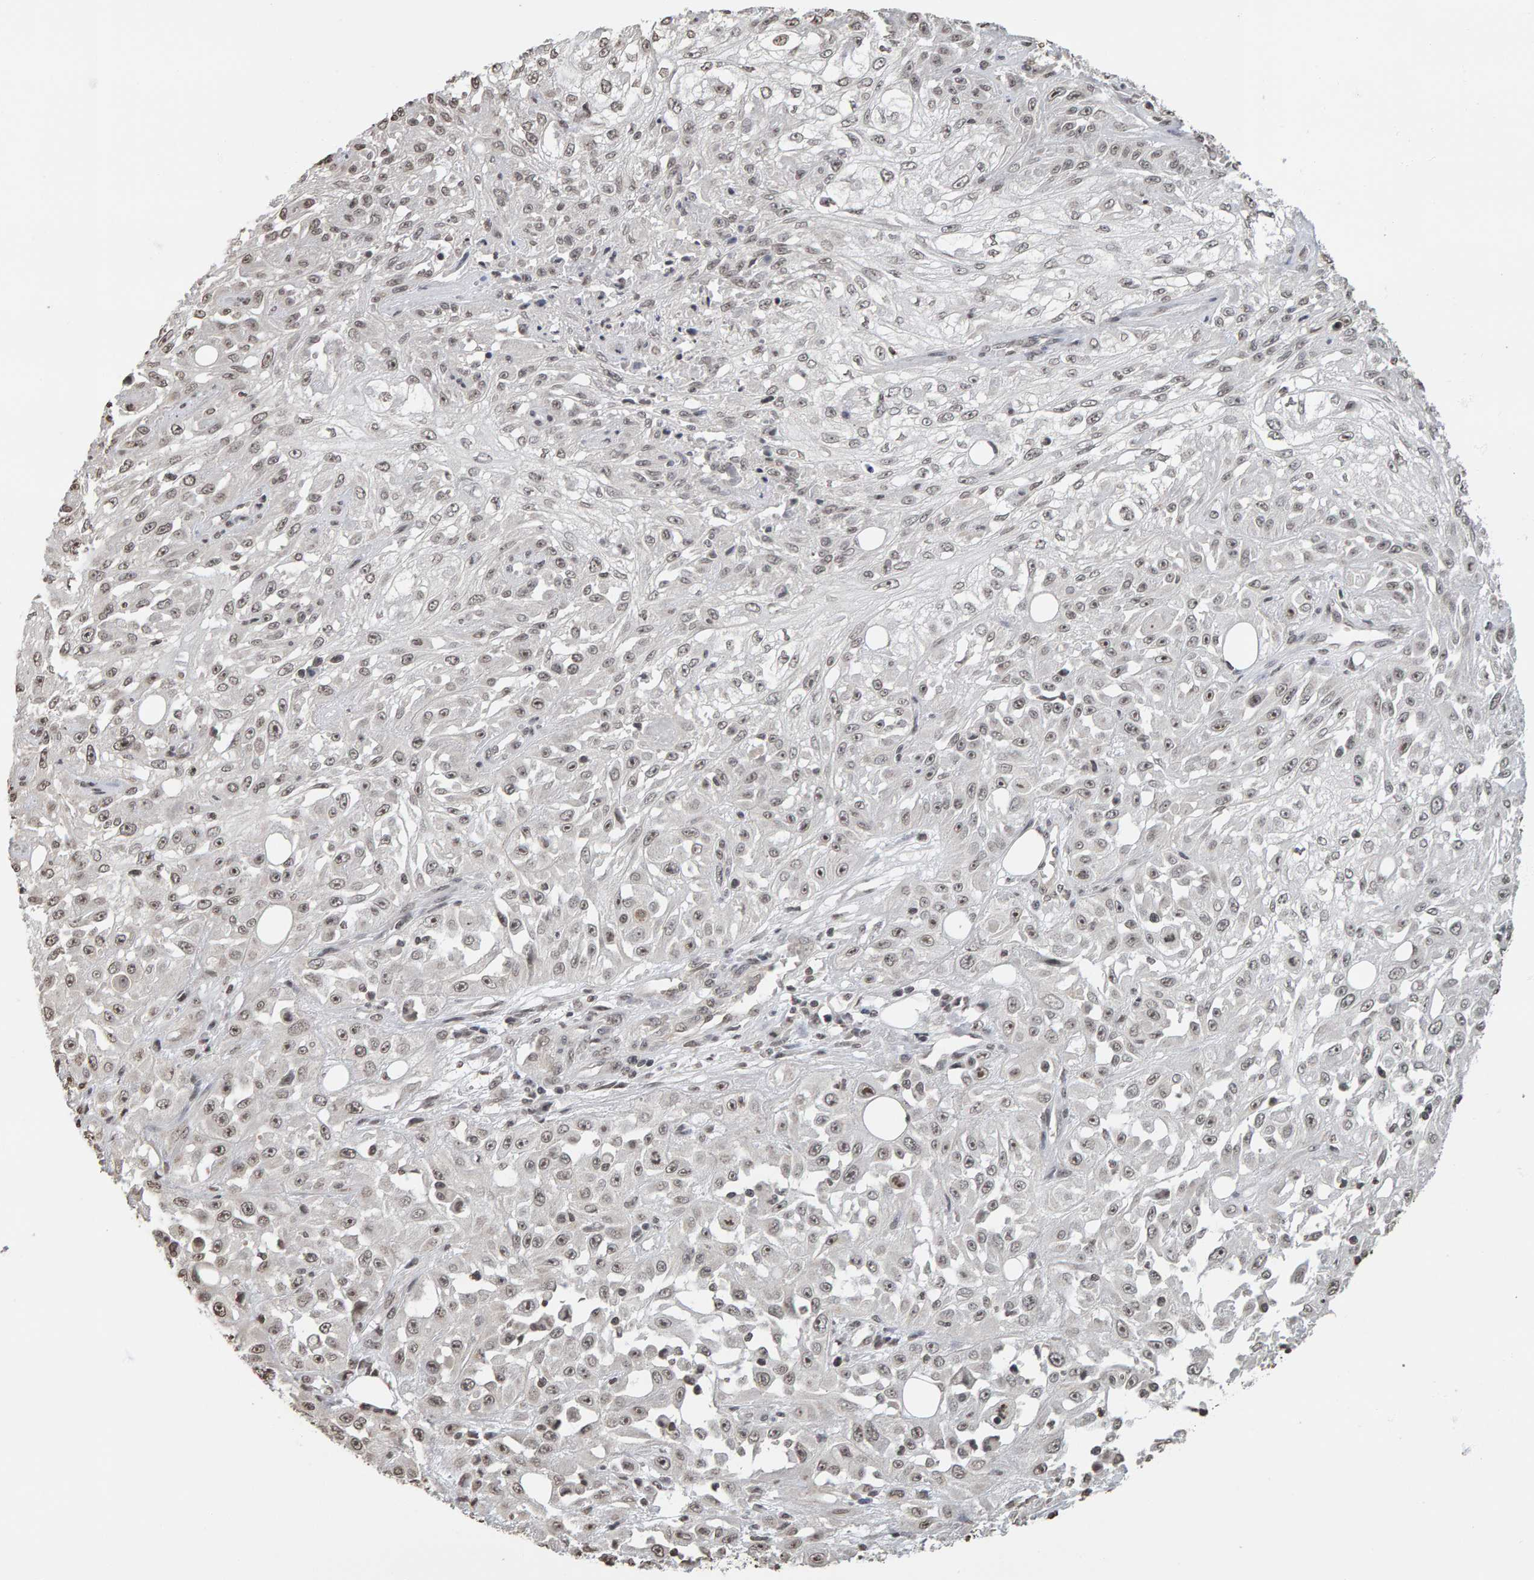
{"staining": {"intensity": "moderate", "quantity": ">75%", "location": "nuclear"}, "tissue": "skin cancer", "cell_type": "Tumor cells", "image_type": "cancer", "snomed": [{"axis": "morphology", "description": "Squamous cell carcinoma, NOS"}, {"axis": "morphology", "description": "Squamous cell carcinoma, metastatic, NOS"}, {"axis": "topography", "description": "Skin"}, {"axis": "topography", "description": "Lymph node"}], "caption": "Immunohistochemical staining of skin cancer displays medium levels of moderate nuclear protein staining in about >75% of tumor cells.", "gene": "AFF4", "patient": {"sex": "male", "age": 75}}